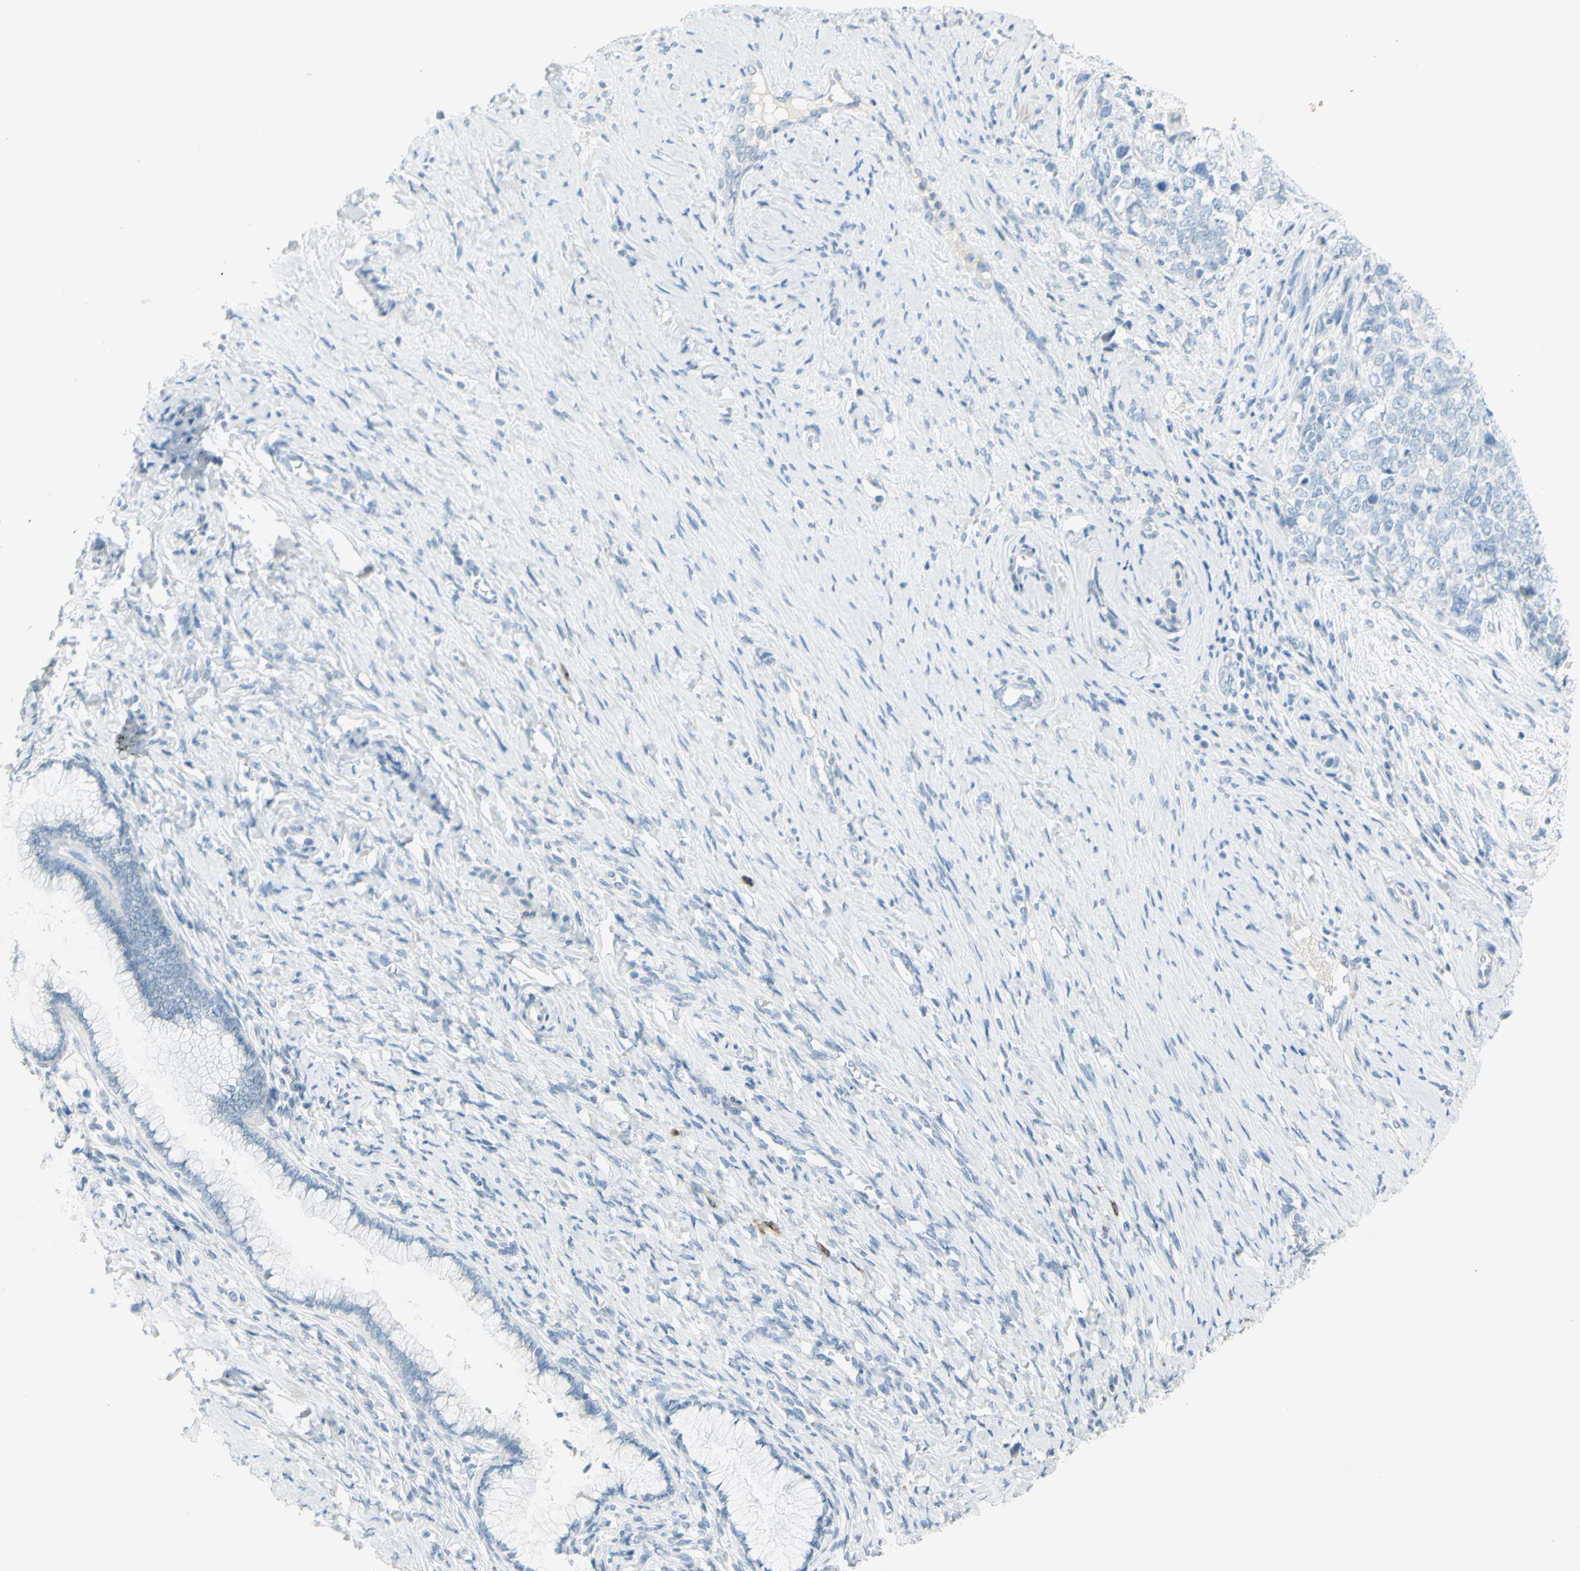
{"staining": {"intensity": "negative", "quantity": "none", "location": "none"}, "tissue": "cervical cancer", "cell_type": "Tumor cells", "image_type": "cancer", "snomed": [{"axis": "morphology", "description": "Squamous cell carcinoma, NOS"}, {"axis": "topography", "description": "Cervix"}], "caption": "IHC of squamous cell carcinoma (cervical) displays no expression in tumor cells.", "gene": "DCT", "patient": {"sex": "female", "age": 63}}